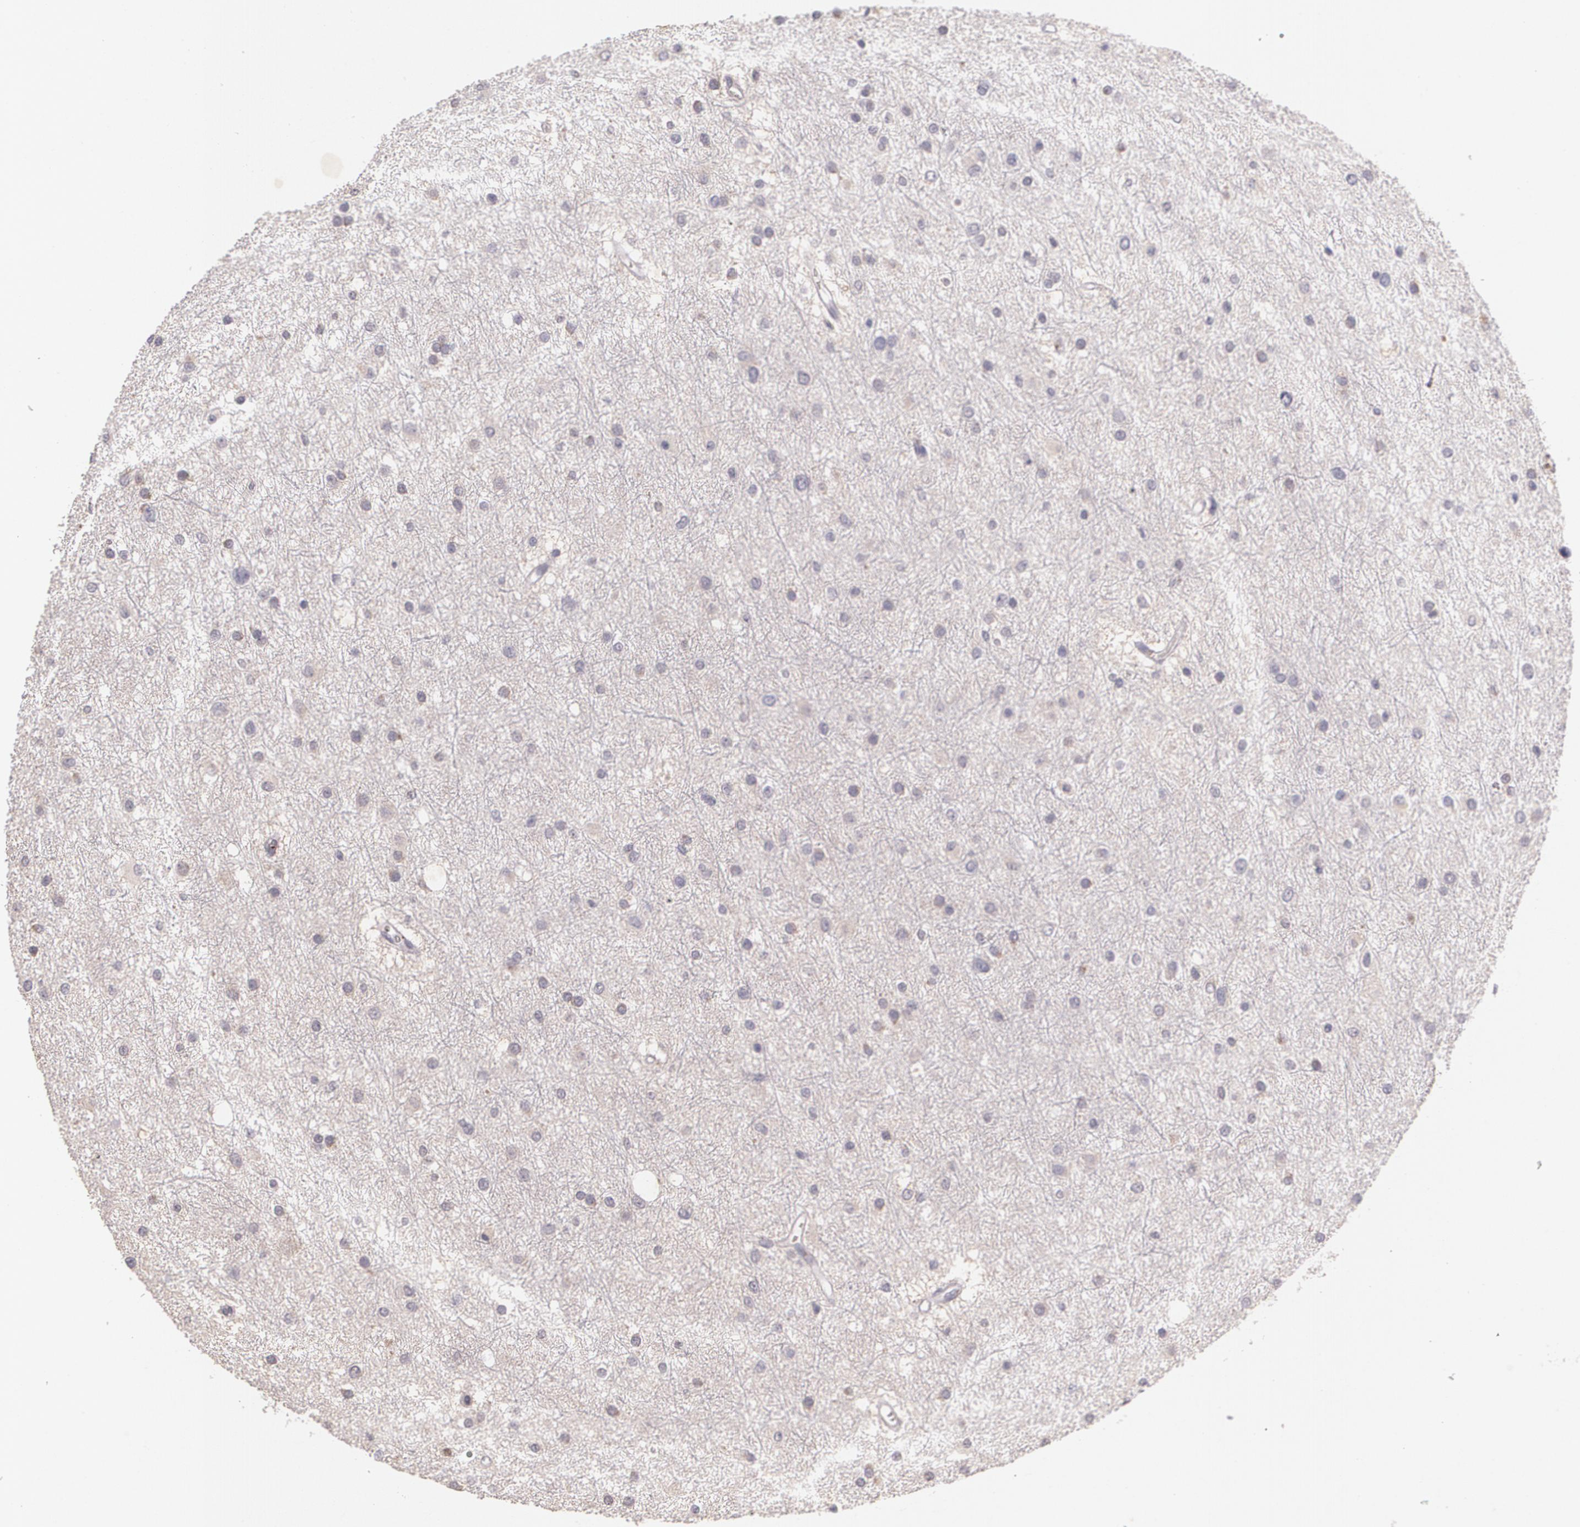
{"staining": {"intensity": "negative", "quantity": "none", "location": "none"}, "tissue": "glioma", "cell_type": "Tumor cells", "image_type": "cancer", "snomed": [{"axis": "morphology", "description": "Glioma, malignant, Low grade"}, {"axis": "topography", "description": "Brain"}], "caption": "IHC image of neoplastic tissue: human glioma stained with DAB (3,3'-diaminobenzidine) displays no significant protein staining in tumor cells. (DAB (3,3'-diaminobenzidine) immunohistochemistry visualized using brightfield microscopy, high magnification).", "gene": "TM4SF1", "patient": {"sex": "female", "age": 36}}